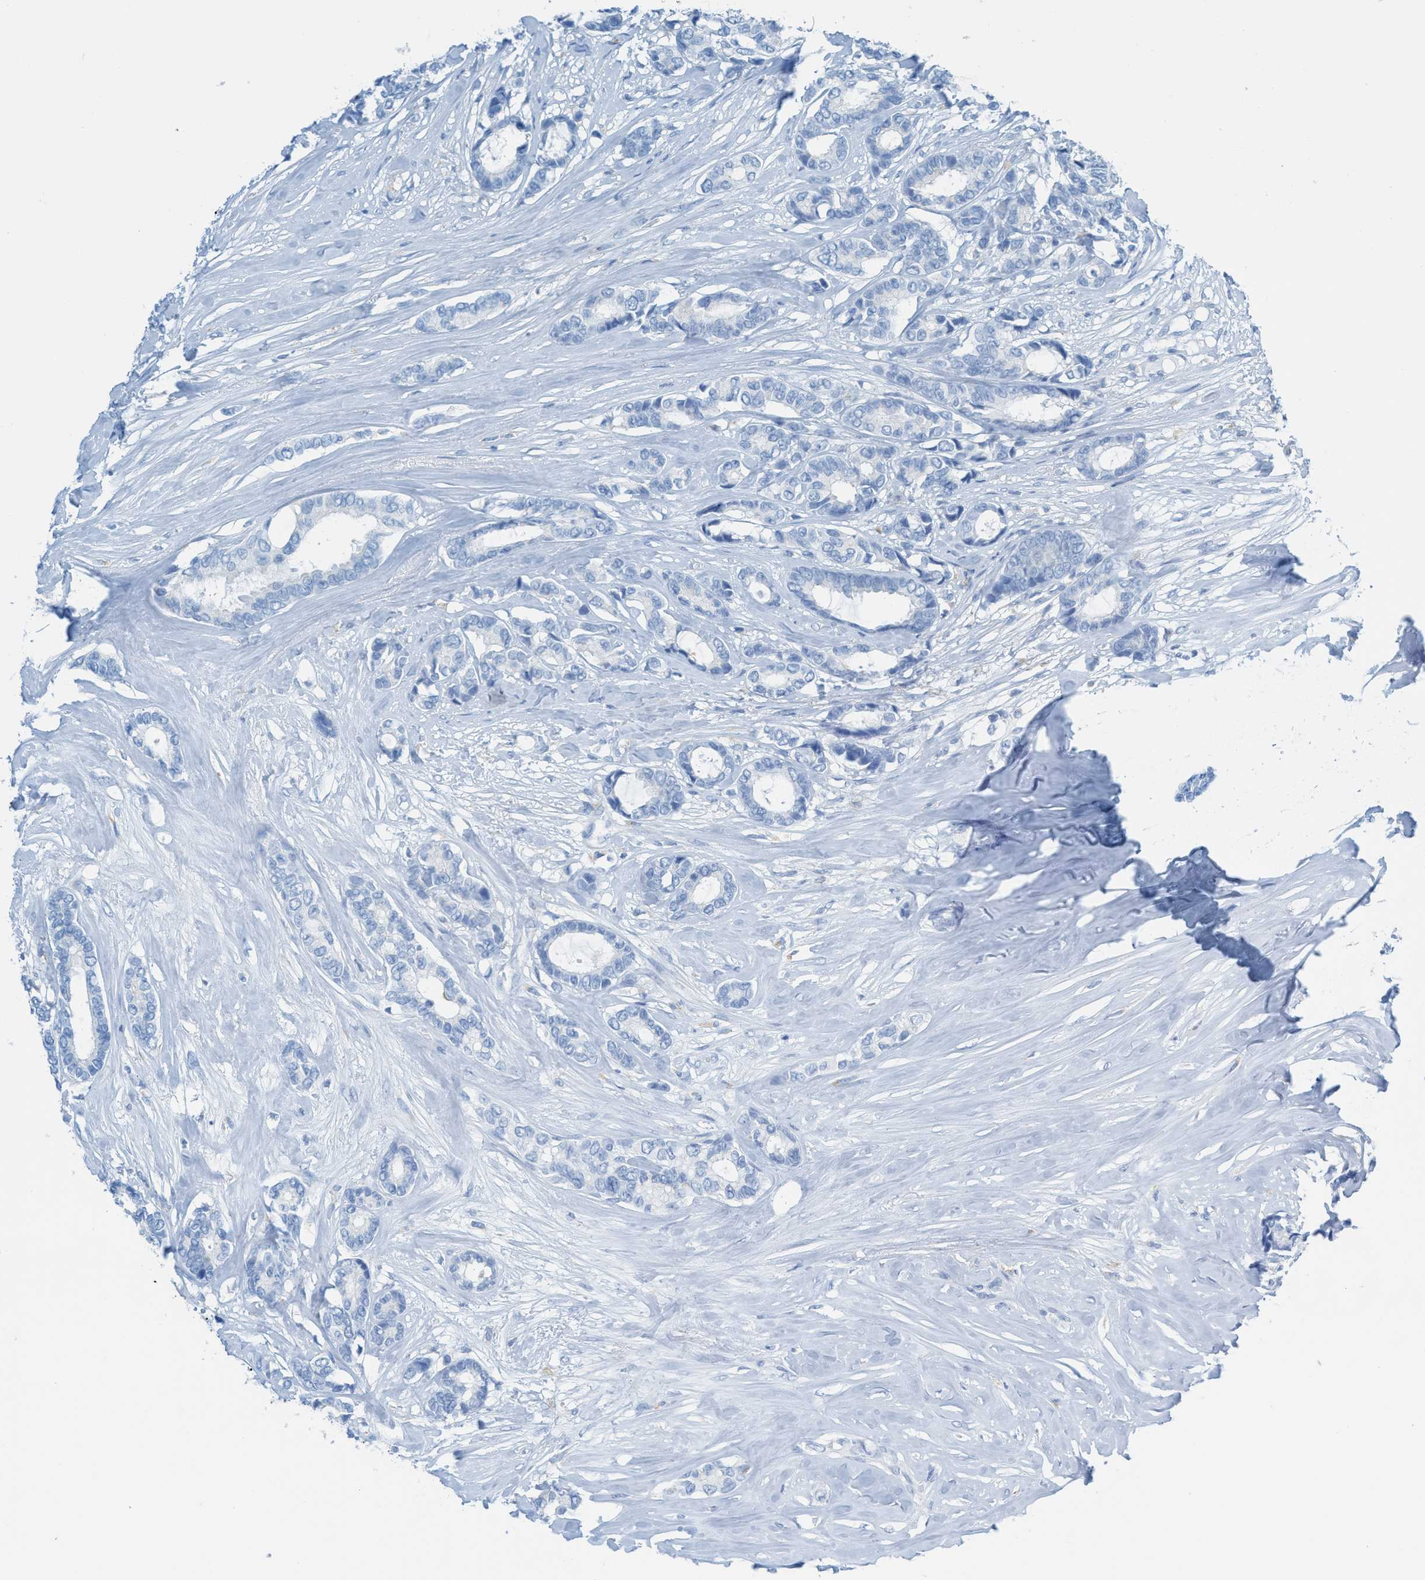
{"staining": {"intensity": "negative", "quantity": "none", "location": "none"}, "tissue": "breast cancer", "cell_type": "Tumor cells", "image_type": "cancer", "snomed": [{"axis": "morphology", "description": "Duct carcinoma"}, {"axis": "topography", "description": "Breast"}], "caption": "High magnification brightfield microscopy of breast cancer (intraductal carcinoma) stained with DAB (3,3'-diaminobenzidine) (brown) and counterstained with hematoxylin (blue): tumor cells show no significant expression. The staining is performed using DAB brown chromogen with nuclei counter-stained in using hematoxylin.", "gene": "C21orf62", "patient": {"sex": "female", "age": 87}}